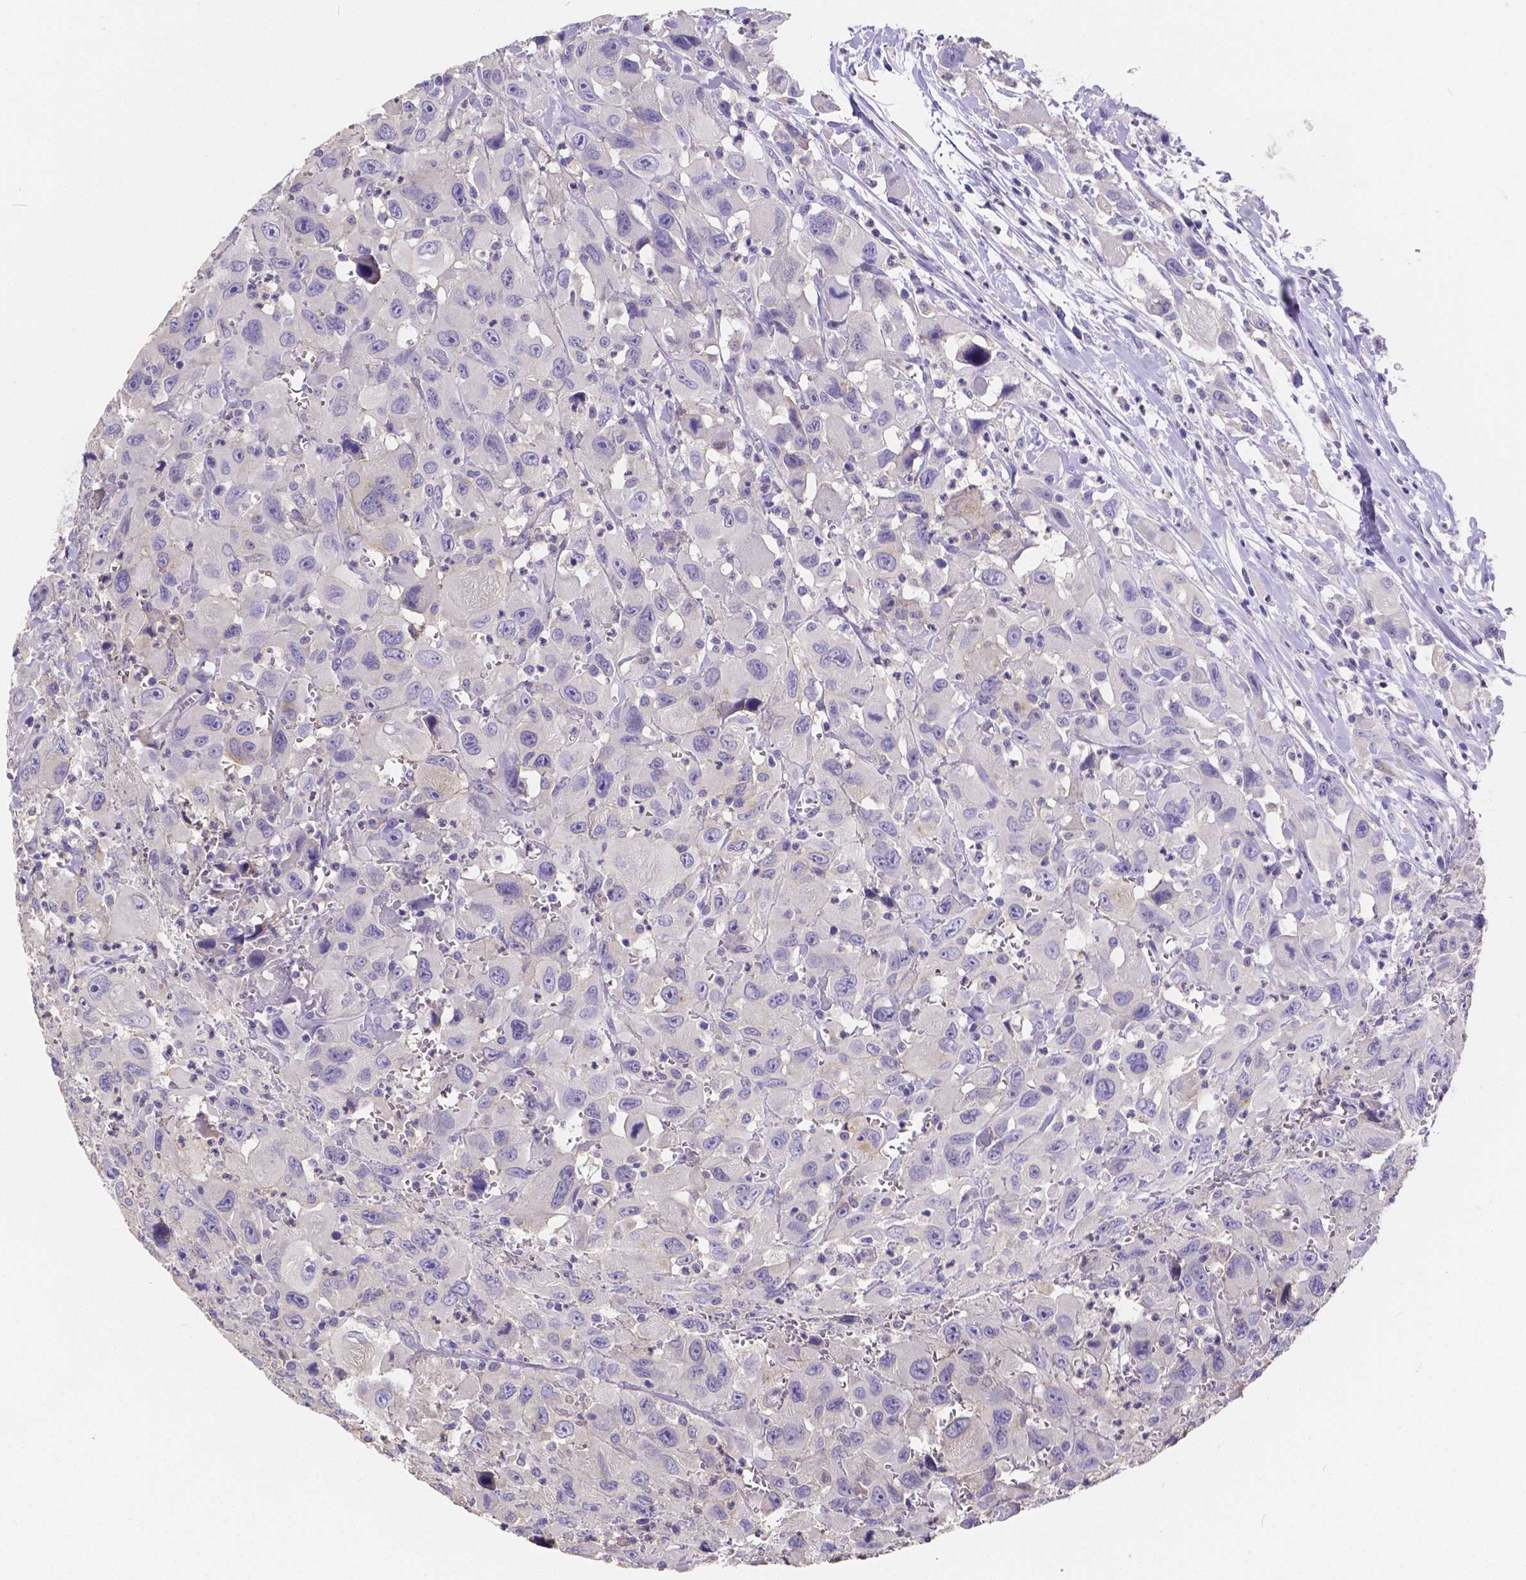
{"staining": {"intensity": "negative", "quantity": "none", "location": "none"}, "tissue": "head and neck cancer", "cell_type": "Tumor cells", "image_type": "cancer", "snomed": [{"axis": "morphology", "description": "Squamous cell carcinoma, NOS"}, {"axis": "morphology", "description": "Squamous cell carcinoma, metastatic, NOS"}, {"axis": "topography", "description": "Oral tissue"}, {"axis": "topography", "description": "Head-Neck"}], "caption": "The histopathology image demonstrates no significant expression in tumor cells of head and neck metastatic squamous cell carcinoma.", "gene": "ATP6V1D", "patient": {"sex": "female", "age": 85}}